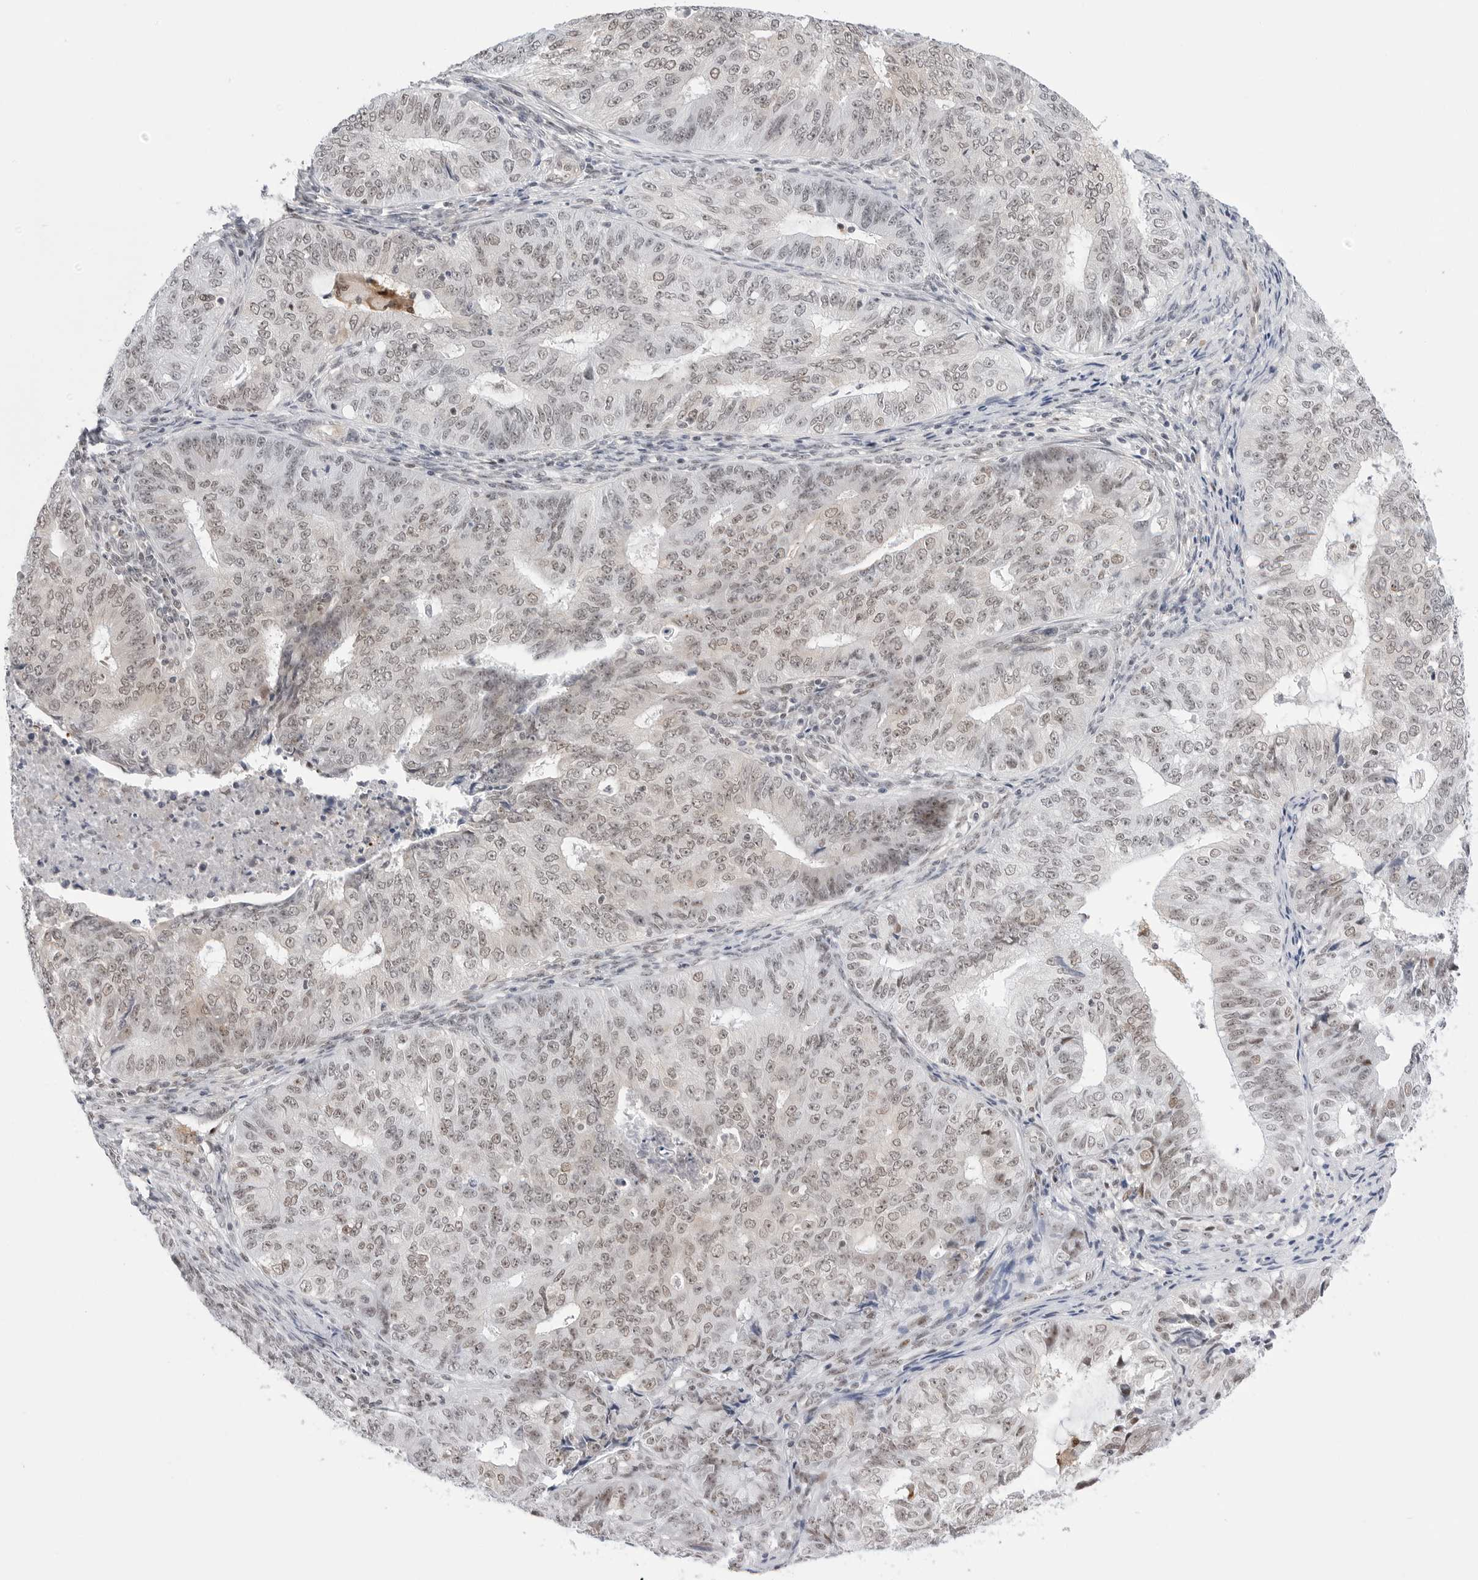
{"staining": {"intensity": "weak", "quantity": "25%-75%", "location": "nuclear"}, "tissue": "endometrial cancer", "cell_type": "Tumor cells", "image_type": "cancer", "snomed": [{"axis": "morphology", "description": "Adenocarcinoma, NOS"}, {"axis": "topography", "description": "Endometrium"}], "caption": "Protein staining of endometrial cancer tissue displays weak nuclear expression in about 25%-75% of tumor cells.", "gene": "C1orf162", "patient": {"sex": "female", "age": 32}}